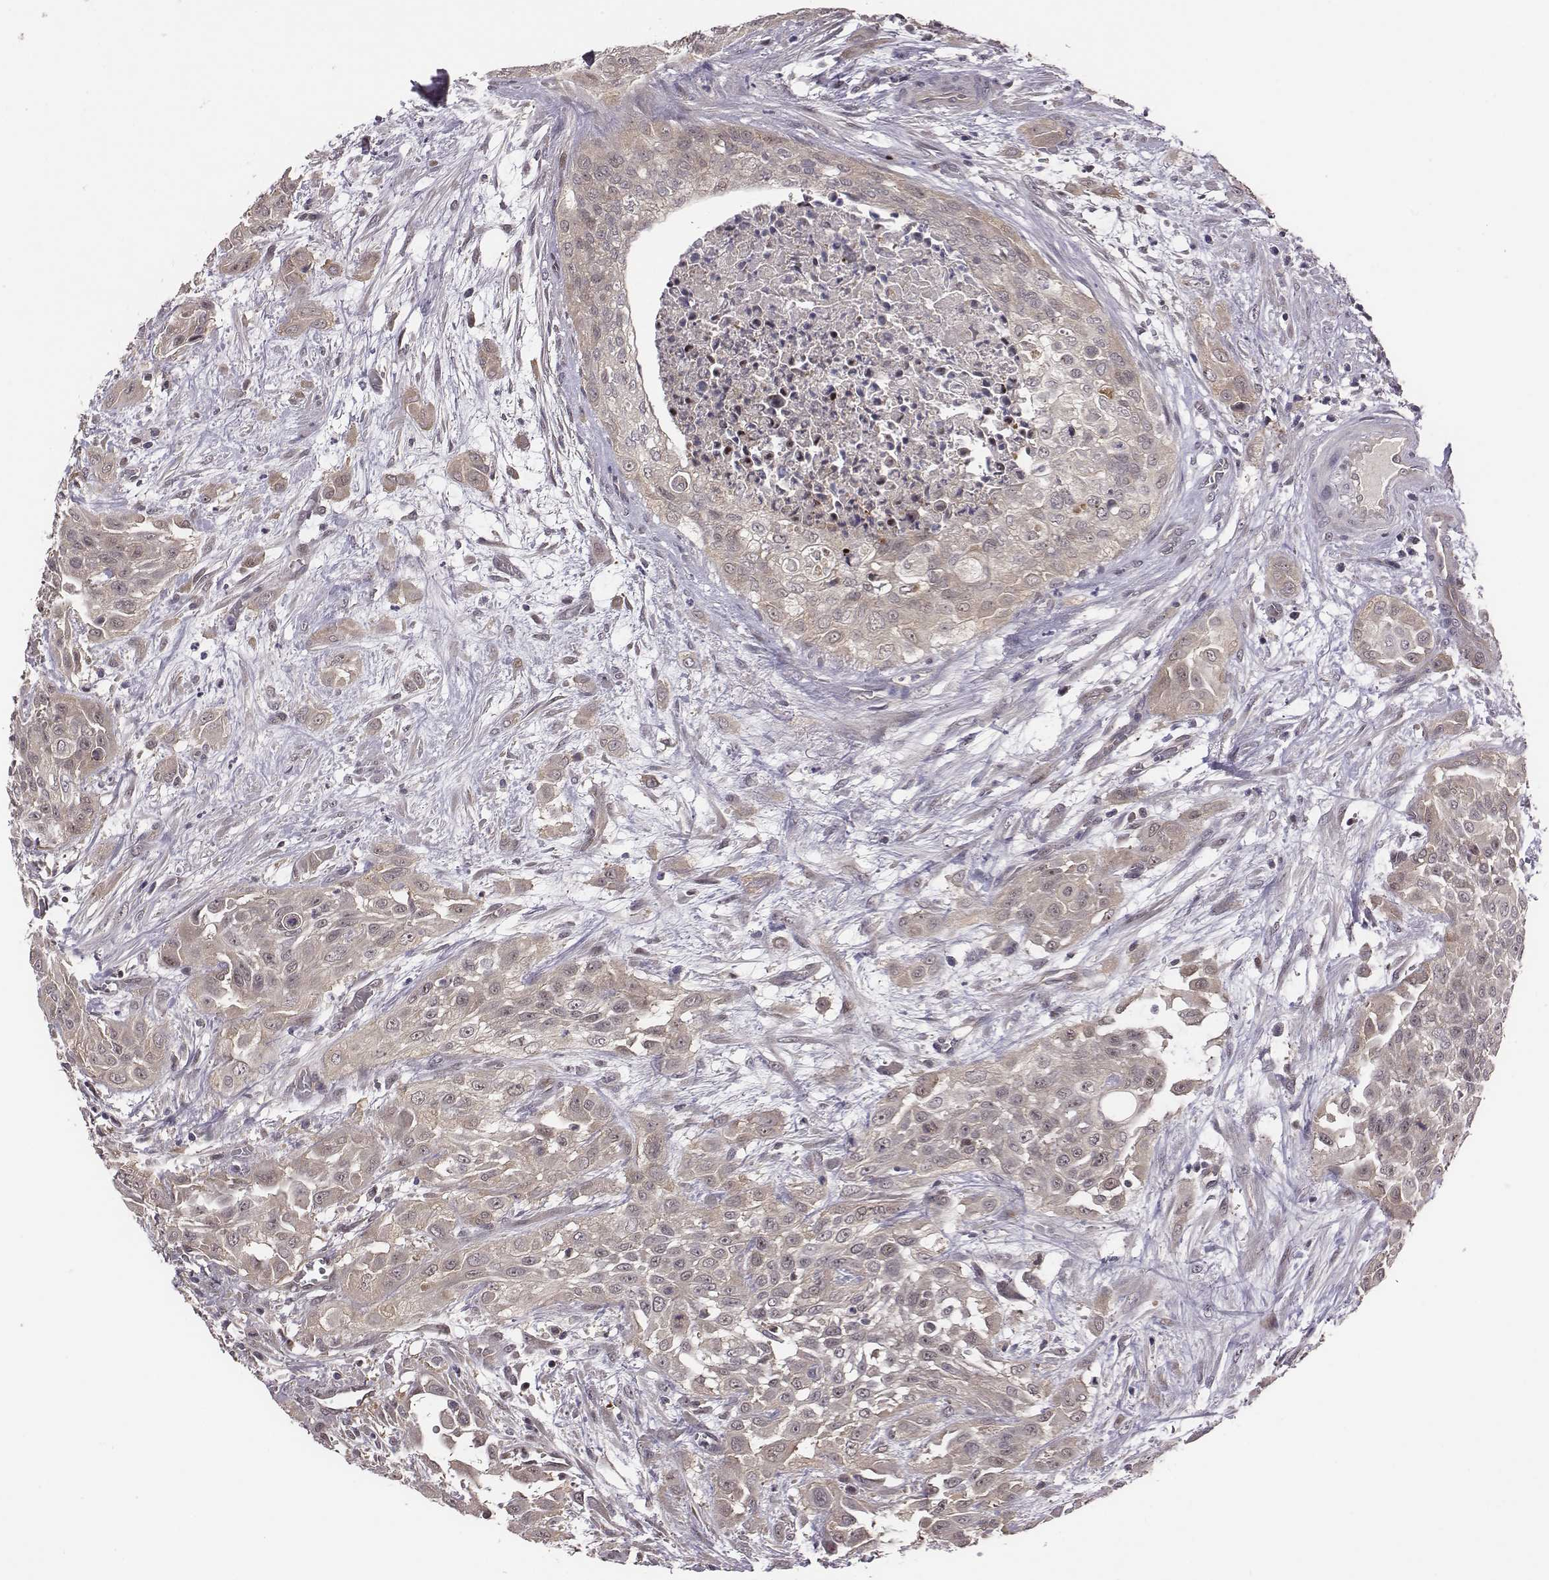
{"staining": {"intensity": "negative", "quantity": "none", "location": "none"}, "tissue": "urothelial cancer", "cell_type": "Tumor cells", "image_type": "cancer", "snomed": [{"axis": "morphology", "description": "Urothelial carcinoma, High grade"}, {"axis": "topography", "description": "Urinary bladder"}], "caption": "This is an immunohistochemistry (IHC) histopathology image of urothelial carcinoma (high-grade). There is no staining in tumor cells.", "gene": "SMURF2", "patient": {"sex": "male", "age": 57}}